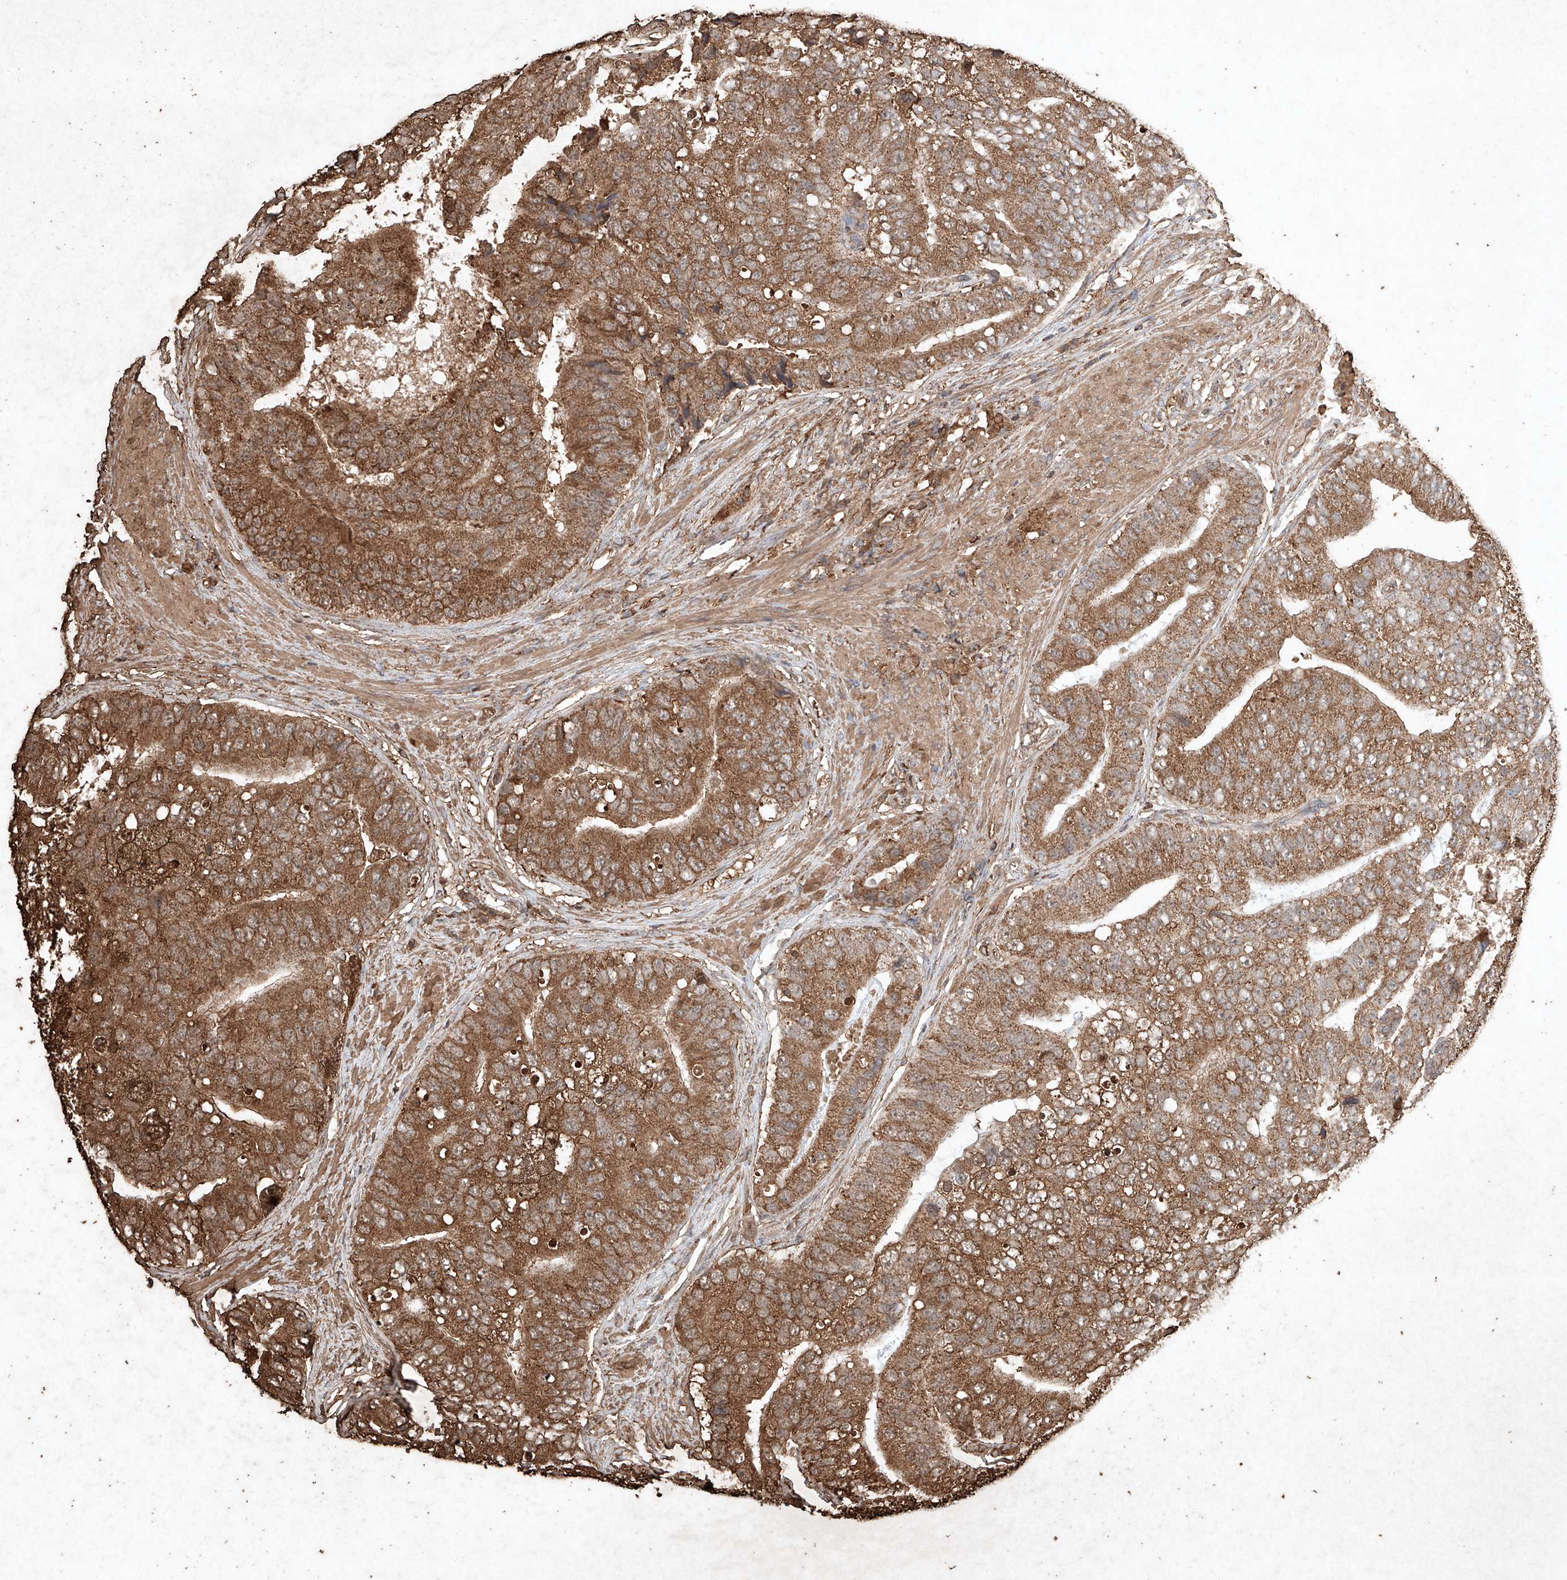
{"staining": {"intensity": "strong", "quantity": ">75%", "location": "cytoplasmic/membranous"}, "tissue": "prostate cancer", "cell_type": "Tumor cells", "image_type": "cancer", "snomed": [{"axis": "morphology", "description": "Adenocarcinoma, High grade"}, {"axis": "topography", "description": "Prostate"}], "caption": "Protein staining of prostate adenocarcinoma (high-grade) tissue displays strong cytoplasmic/membranous positivity in approximately >75% of tumor cells. (brown staining indicates protein expression, while blue staining denotes nuclei).", "gene": "M6PR", "patient": {"sex": "male", "age": 70}}